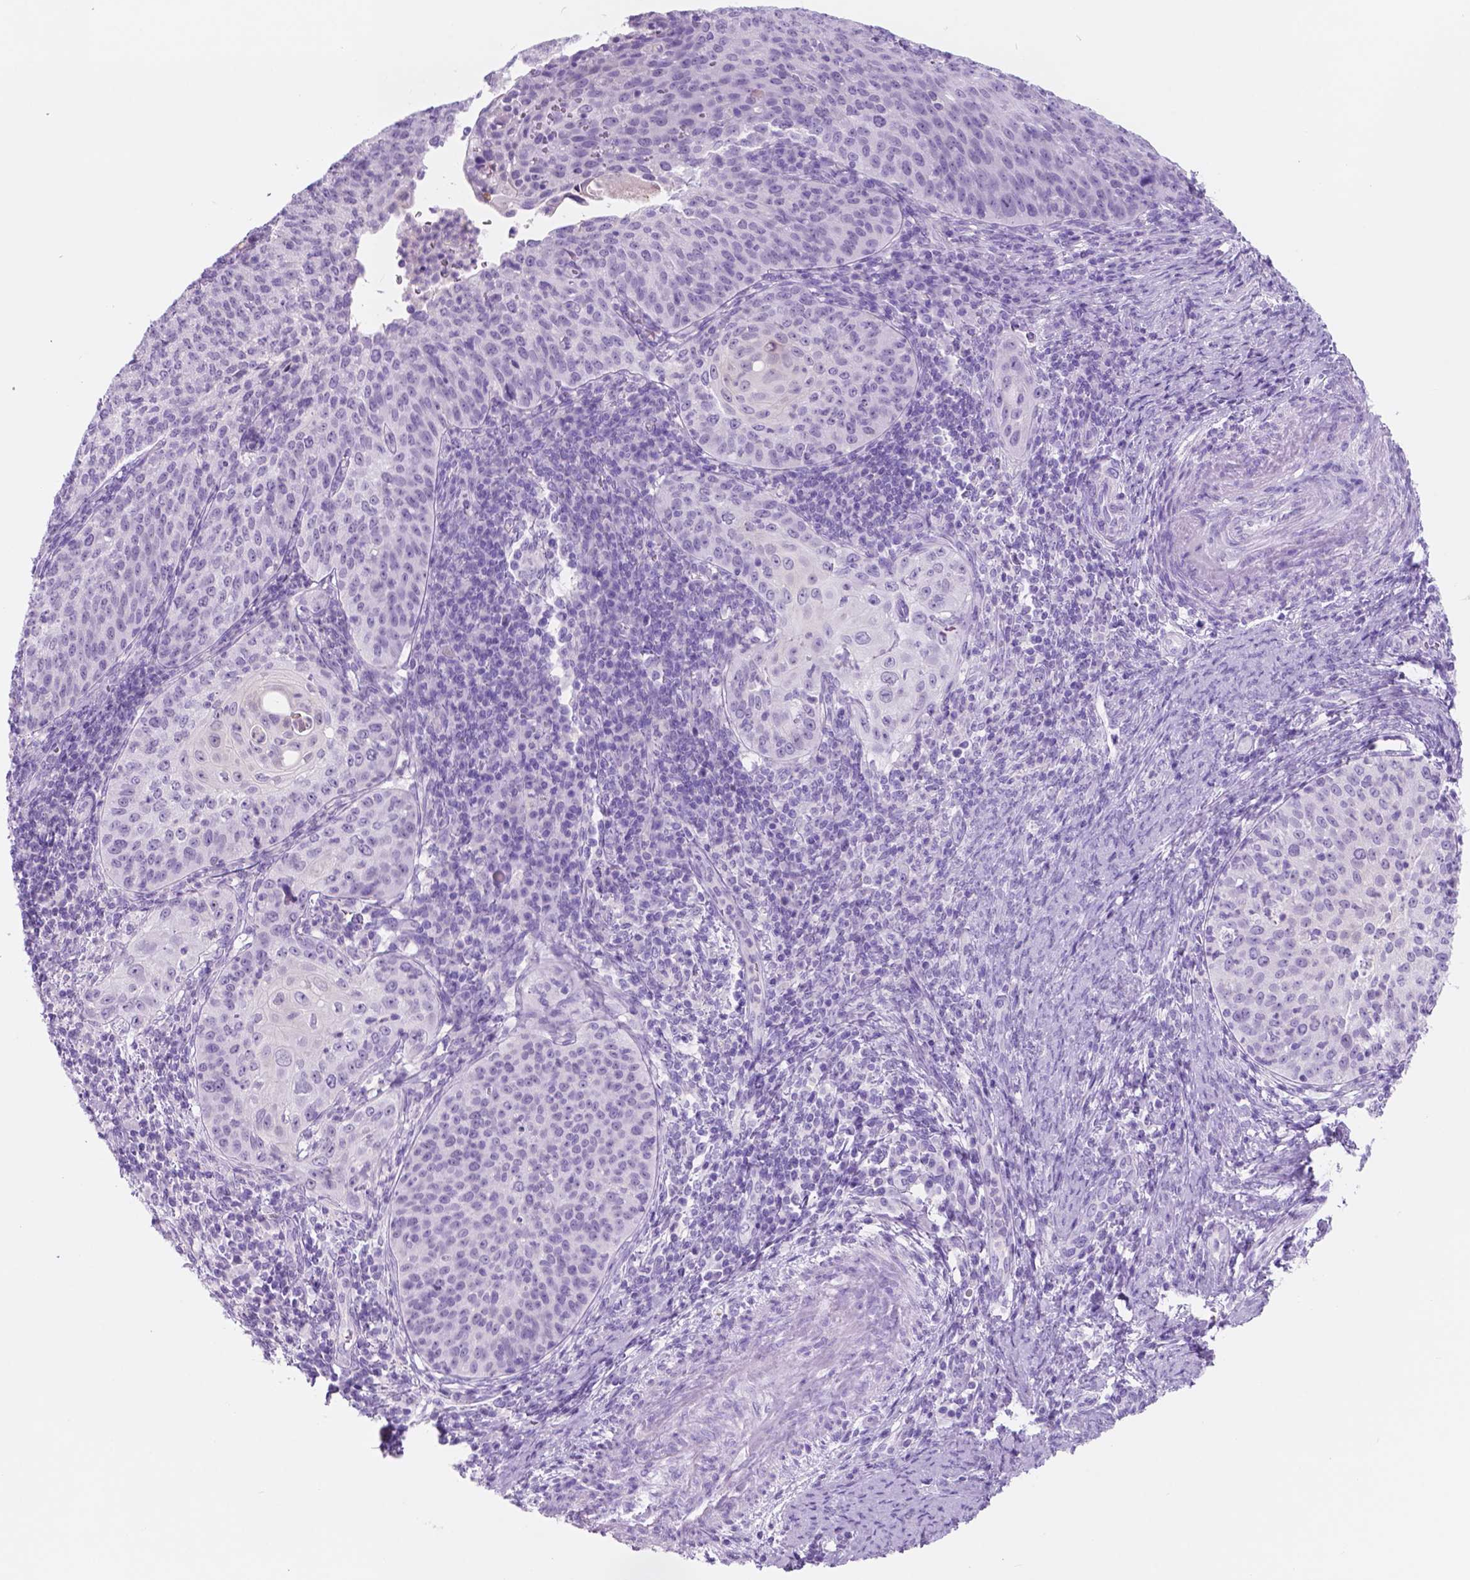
{"staining": {"intensity": "negative", "quantity": "none", "location": "none"}, "tissue": "cervical cancer", "cell_type": "Tumor cells", "image_type": "cancer", "snomed": [{"axis": "morphology", "description": "Squamous cell carcinoma, NOS"}, {"axis": "topography", "description": "Cervix"}], "caption": "High power microscopy micrograph of an IHC micrograph of cervical squamous cell carcinoma, revealing no significant expression in tumor cells.", "gene": "CUZD1", "patient": {"sex": "female", "age": 30}}